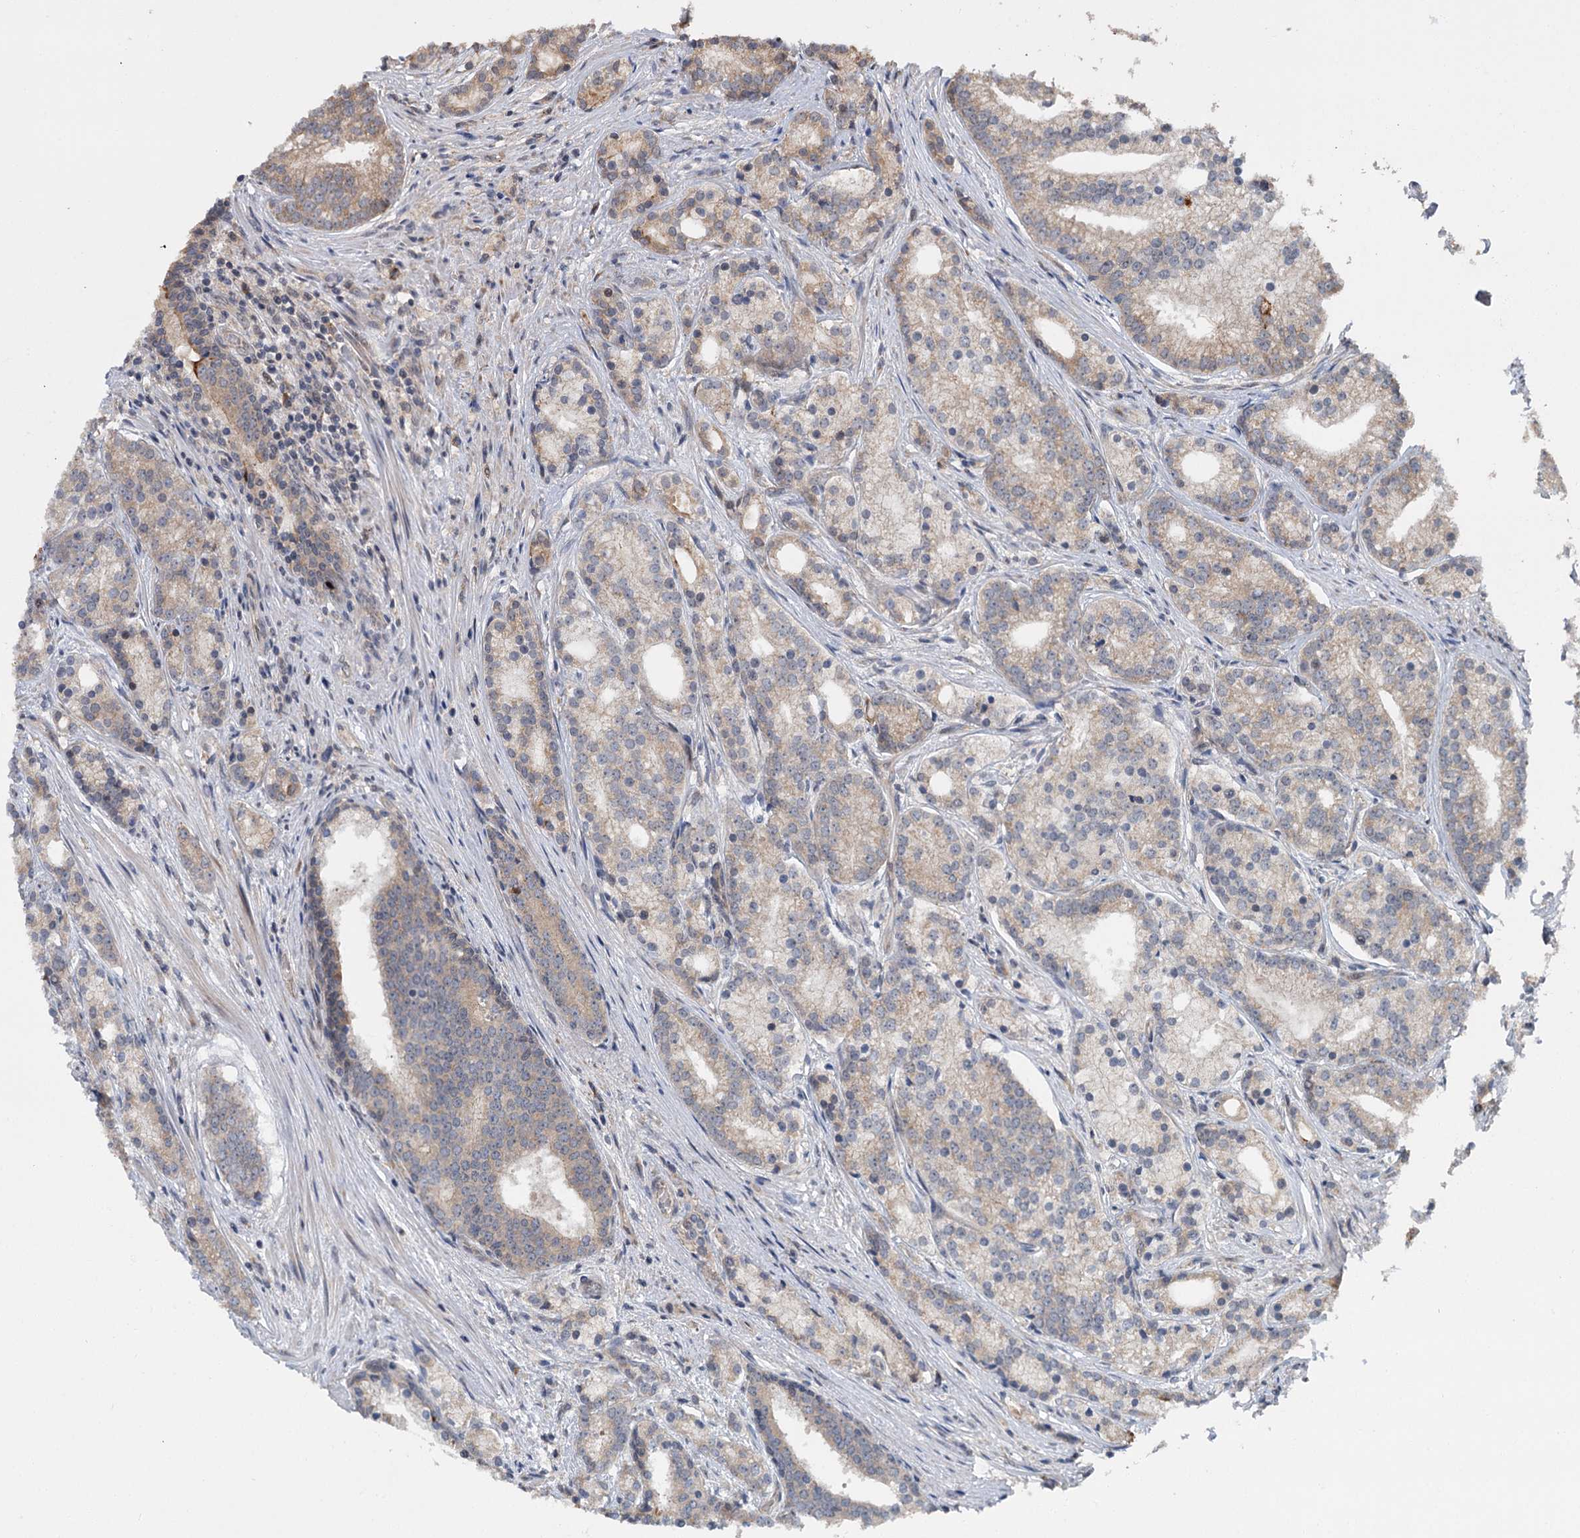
{"staining": {"intensity": "weak", "quantity": "<25%", "location": "cytoplasmic/membranous"}, "tissue": "prostate cancer", "cell_type": "Tumor cells", "image_type": "cancer", "snomed": [{"axis": "morphology", "description": "Adenocarcinoma, Low grade"}, {"axis": "topography", "description": "Prostate"}], "caption": "Tumor cells are negative for brown protein staining in prostate cancer. Brightfield microscopy of IHC stained with DAB (3,3'-diaminobenzidine) (brown) and hematoxylin (blue), captured at high magnification.", "gene": "KANSL2", "patient": {"sex": "male", "age": 71}}